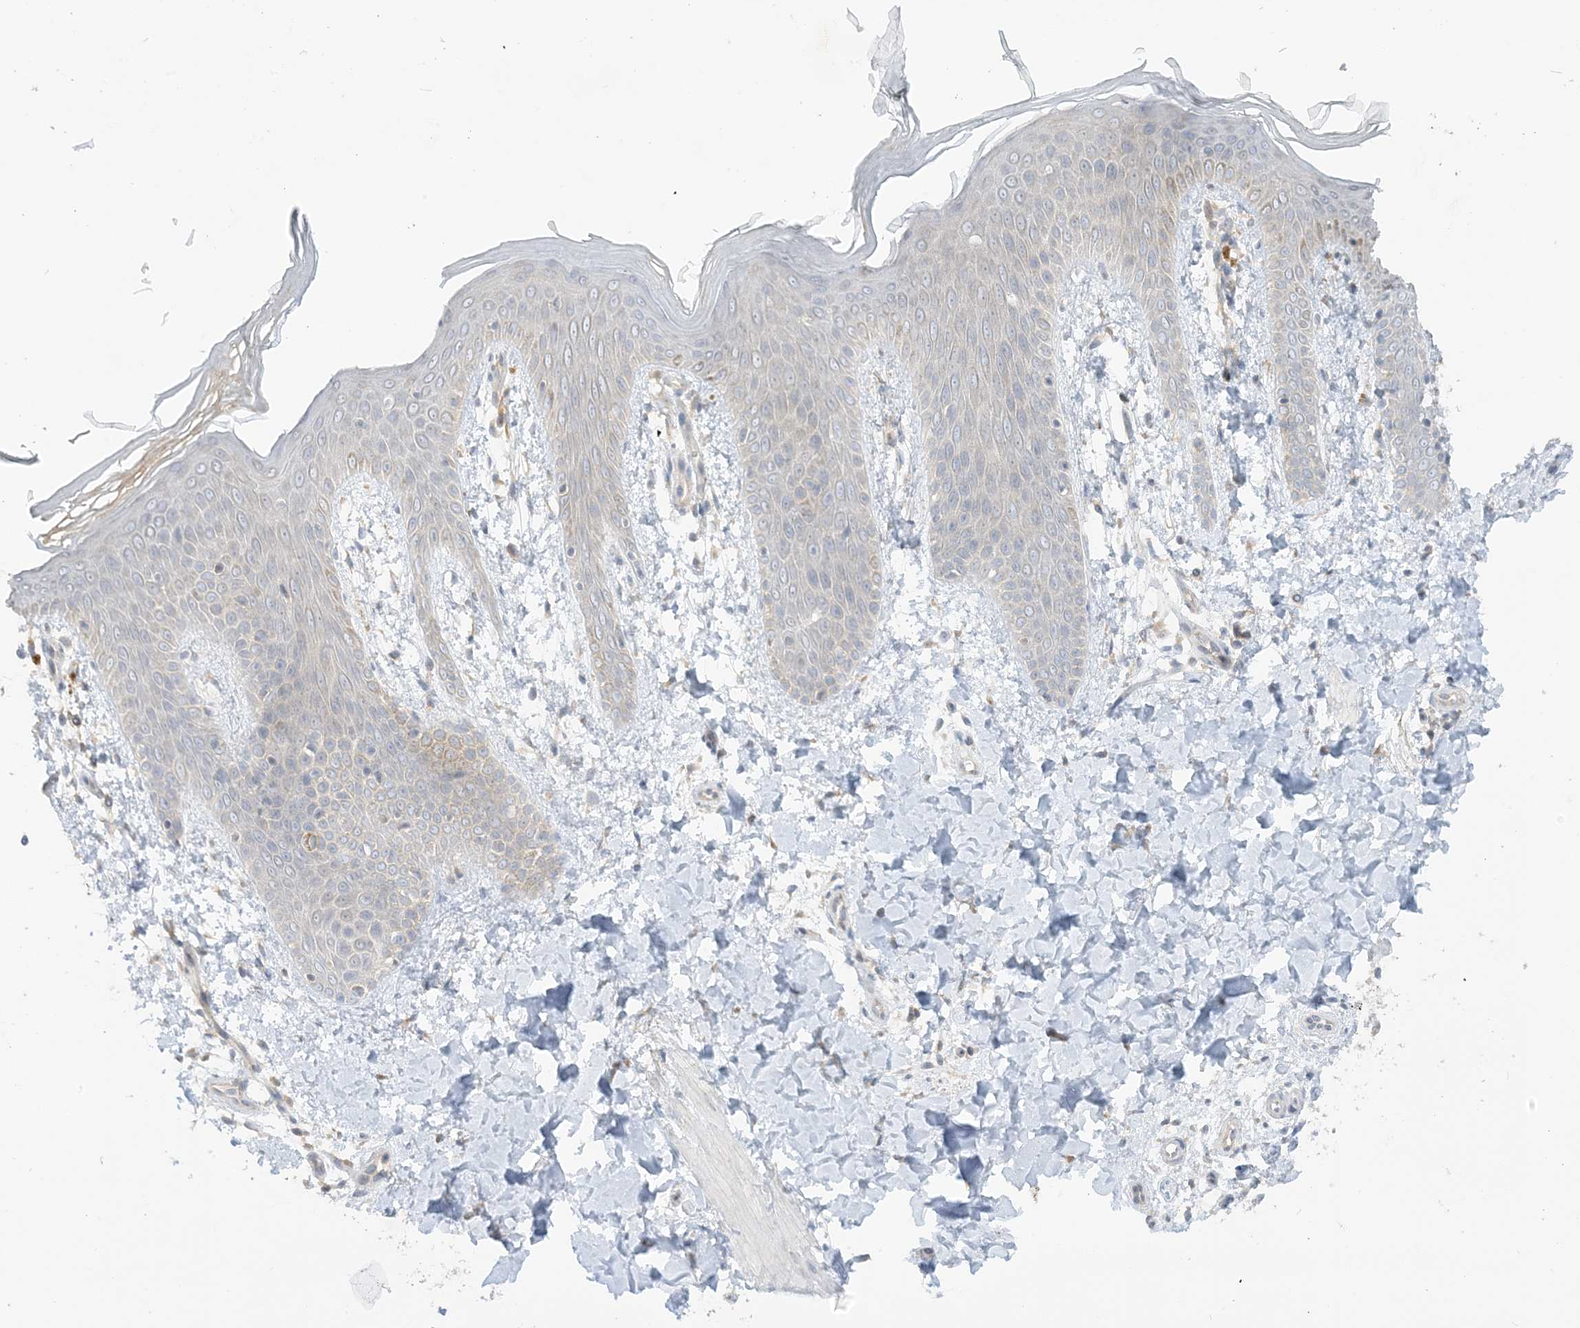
{"staining": {"intensity": "negative", "quantity": "none", "location": "none"}, "tissue": "skin", "cell_type": "Fibroblasts", "image_type": "normal", "snomed": [{"axis": "morphology", "description": "Normal tissue, NOS"}, {"axis": "topography", "description": "Skin"}], "caption": "Skin was stained to show a protein in brown. There is no significant staining in fibroblasts. (DAB IHC with hematoxylin counter stain).", "gene": "RPP40", "patient": {"sex": "male", "age": 36}}